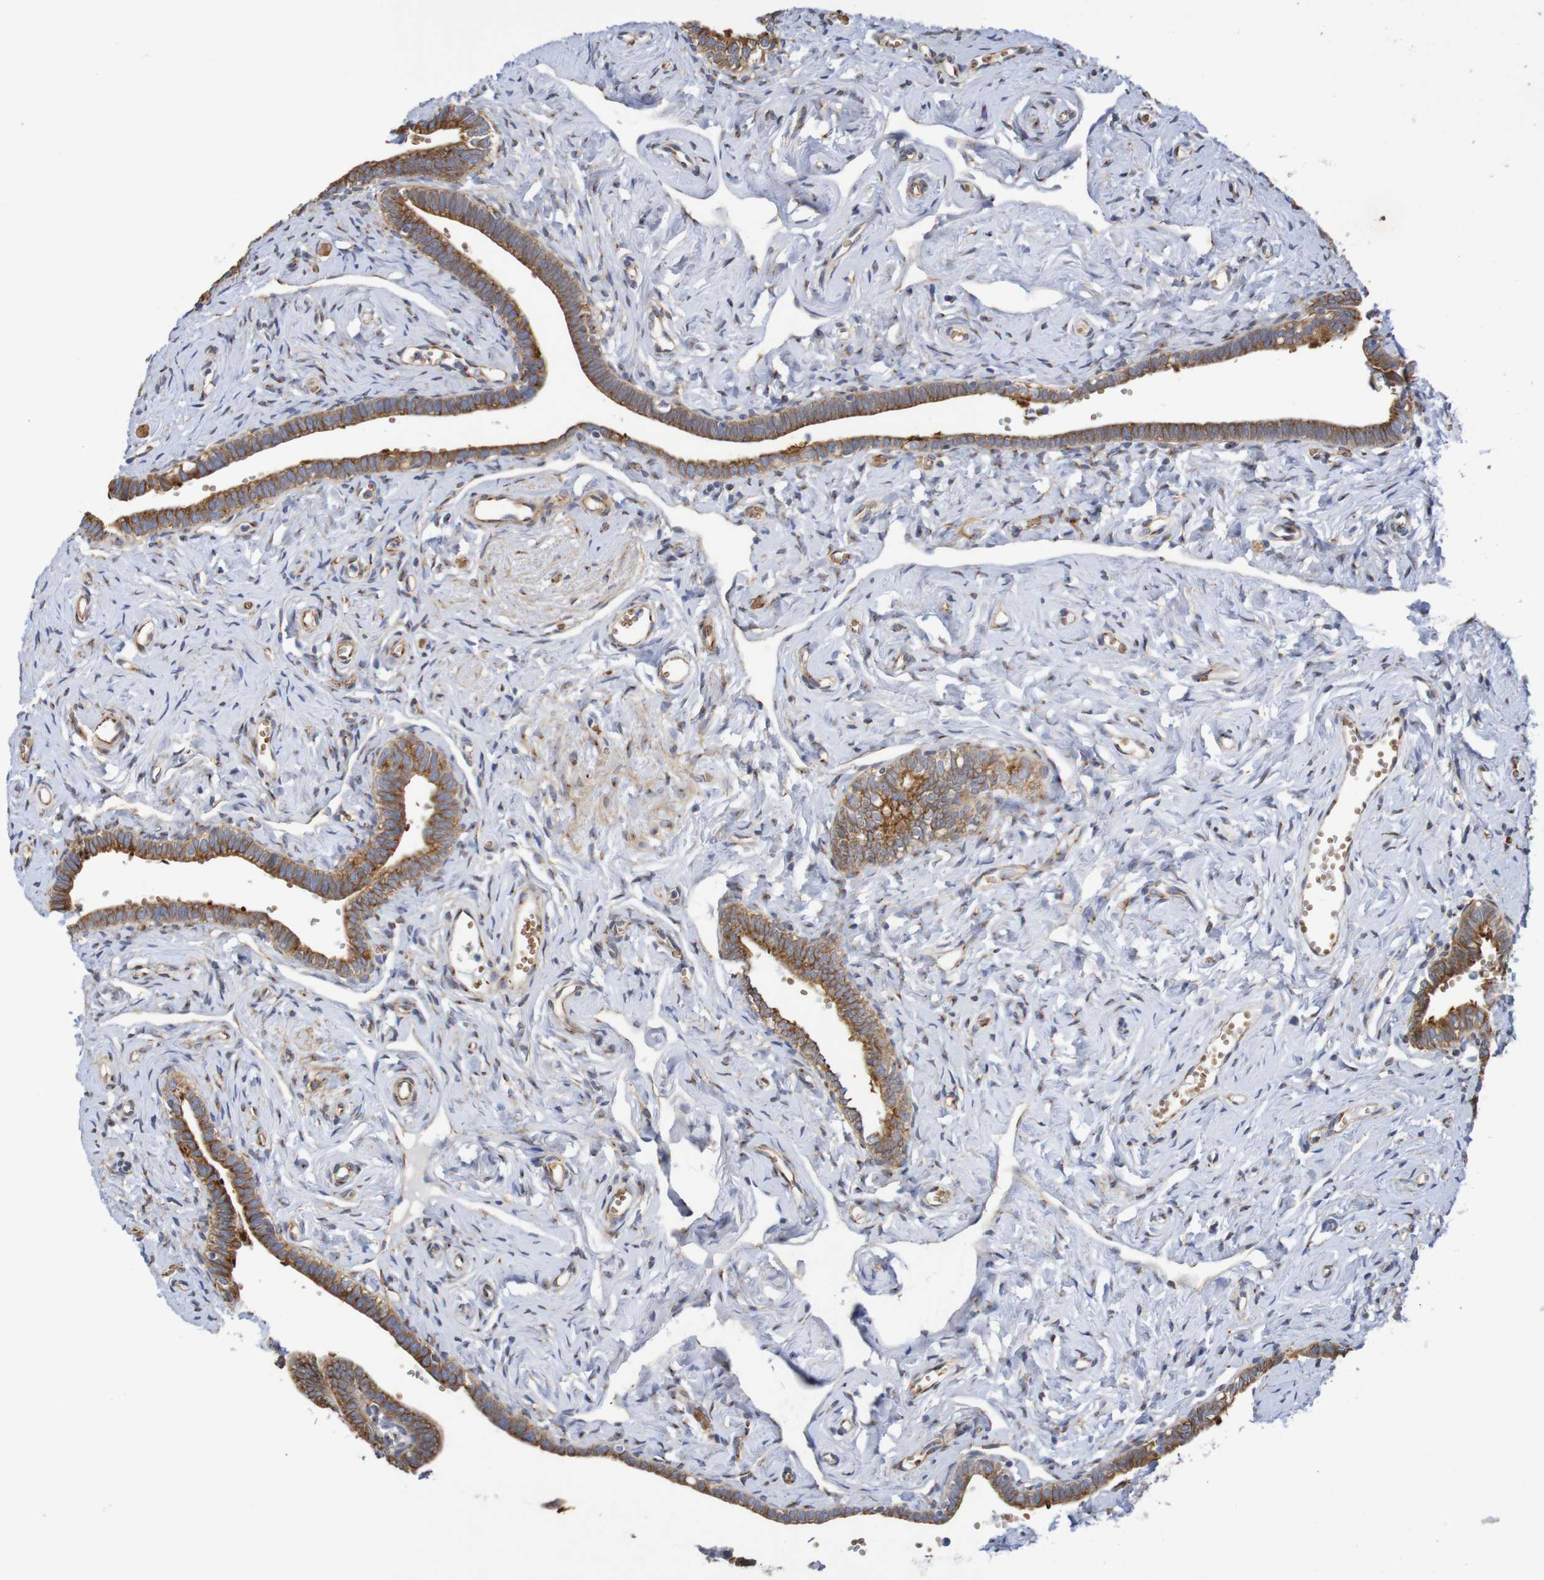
{"staining": {"intensity": "moderate", "quantity": ">75%", "location": "cytoplasmic/membranous"}, "tissue": "fallopian tube", "cell_type": "Glandular cells", "image_type": "normal", "snomed": [{"axis": "morphology", "description": "Normal tissue, NOS"}, {"axis": "topography", "description": "Fallopian tube"}], "caption": "Fallopian tube stained with a brown dye exhibits moderate cytoplasmic/membranous positive positivity in about >75% of glandular cells.", "gene": "DCP2", "patient": {"sex": "female", "age": 71}}